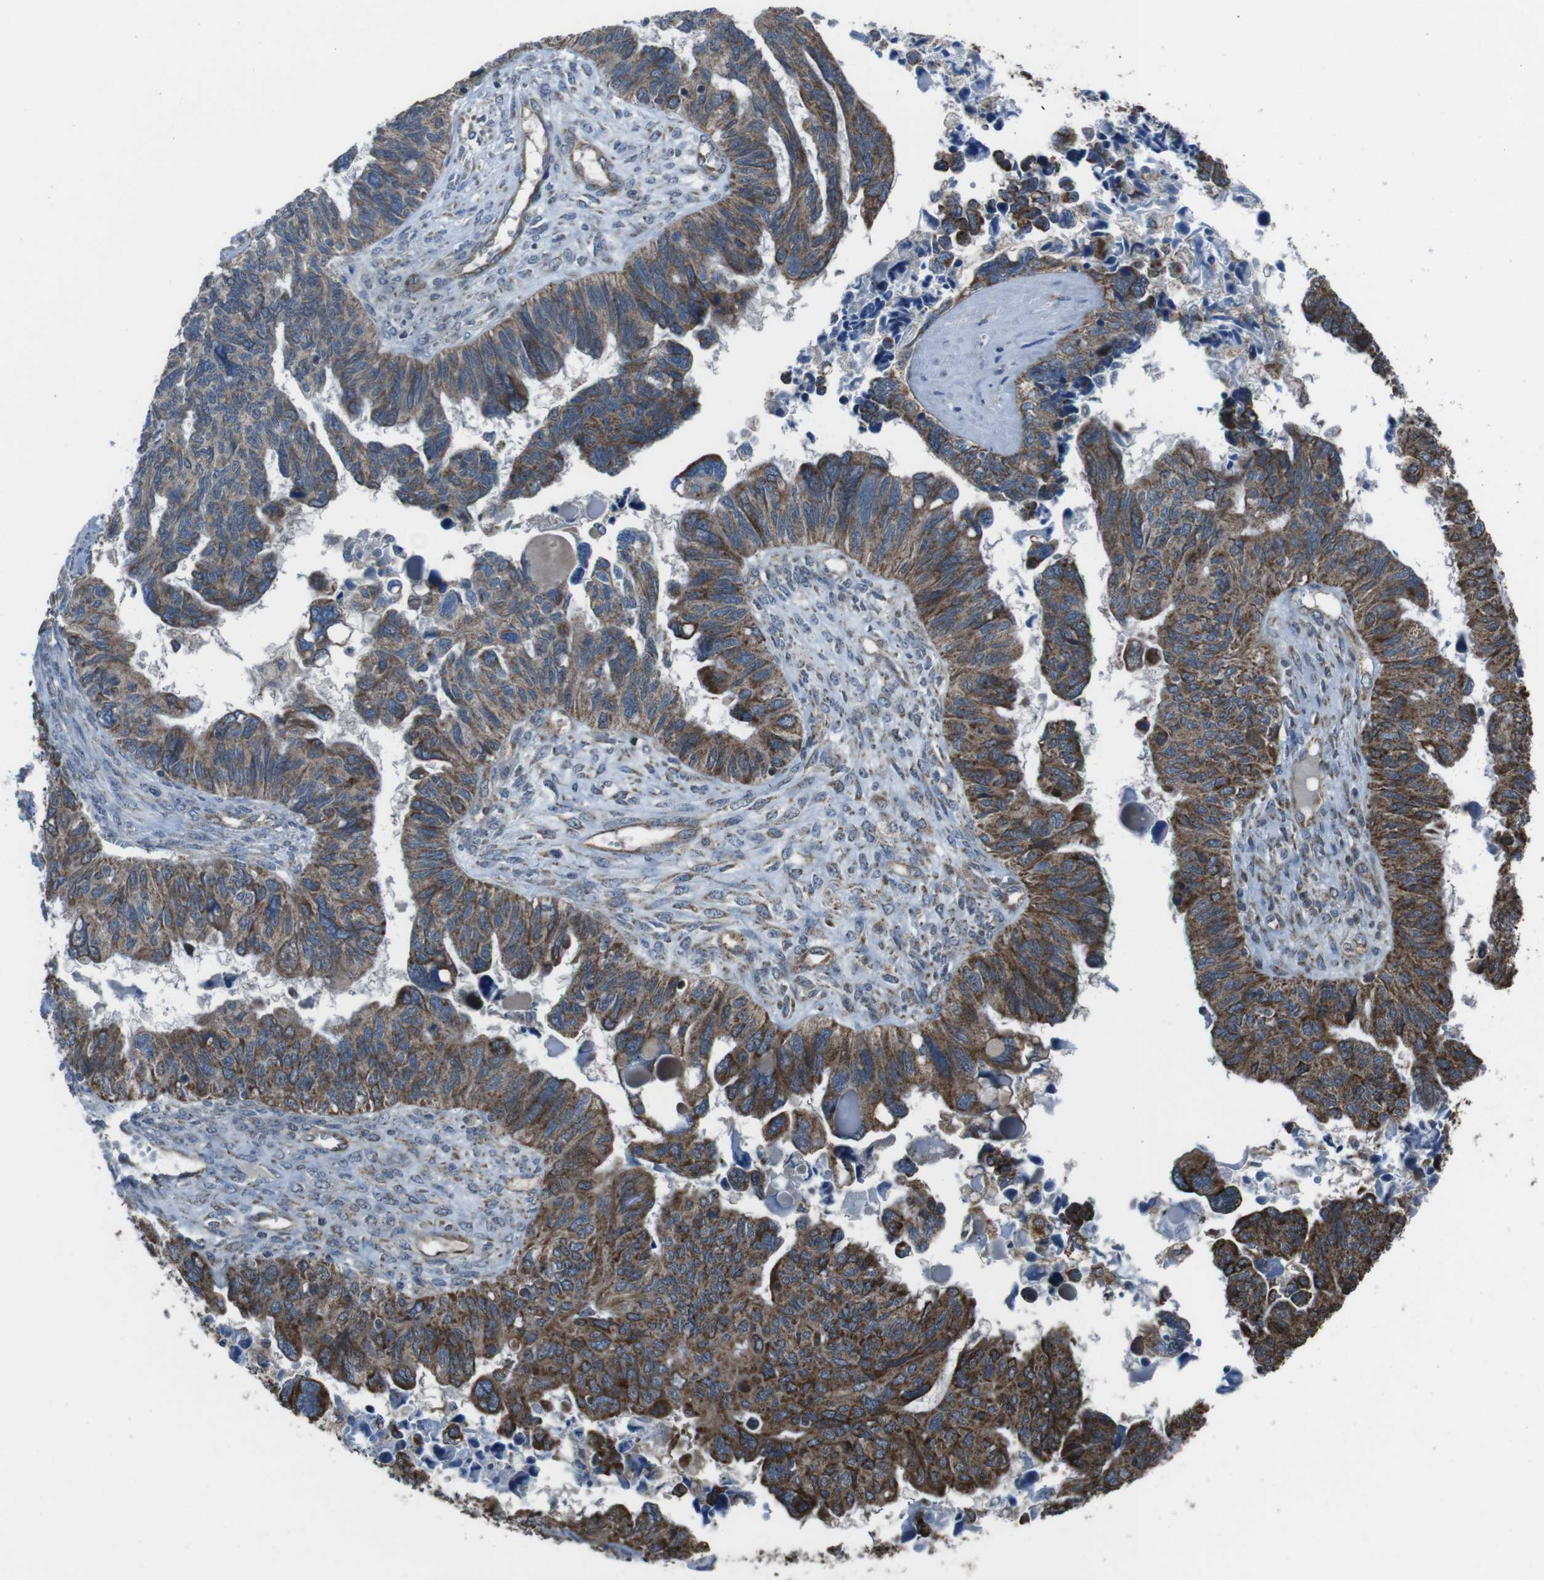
{"staining": {"intensity": "strong", "quantity": ">75%", "location": "cytoplasmic/membranous"}, "tissue": "ovarian cancer", "cell_type": "Tumor cells", "image_type": "cancer", "snomed": [{"axis": "morphology", "description": "Cystadenocarcinoma, serous, NOS"}, {"axis": "topography", "description": "Ovary"}], "caption": "Tumor cells show high levels of strong cytoplasmic/membranous expression in approximately >75% of cells in ovarian cancer (serous cystadenocarcinoma).", "gene": "GIMAP8", "patient": {"sex": "female", "age": 79}}